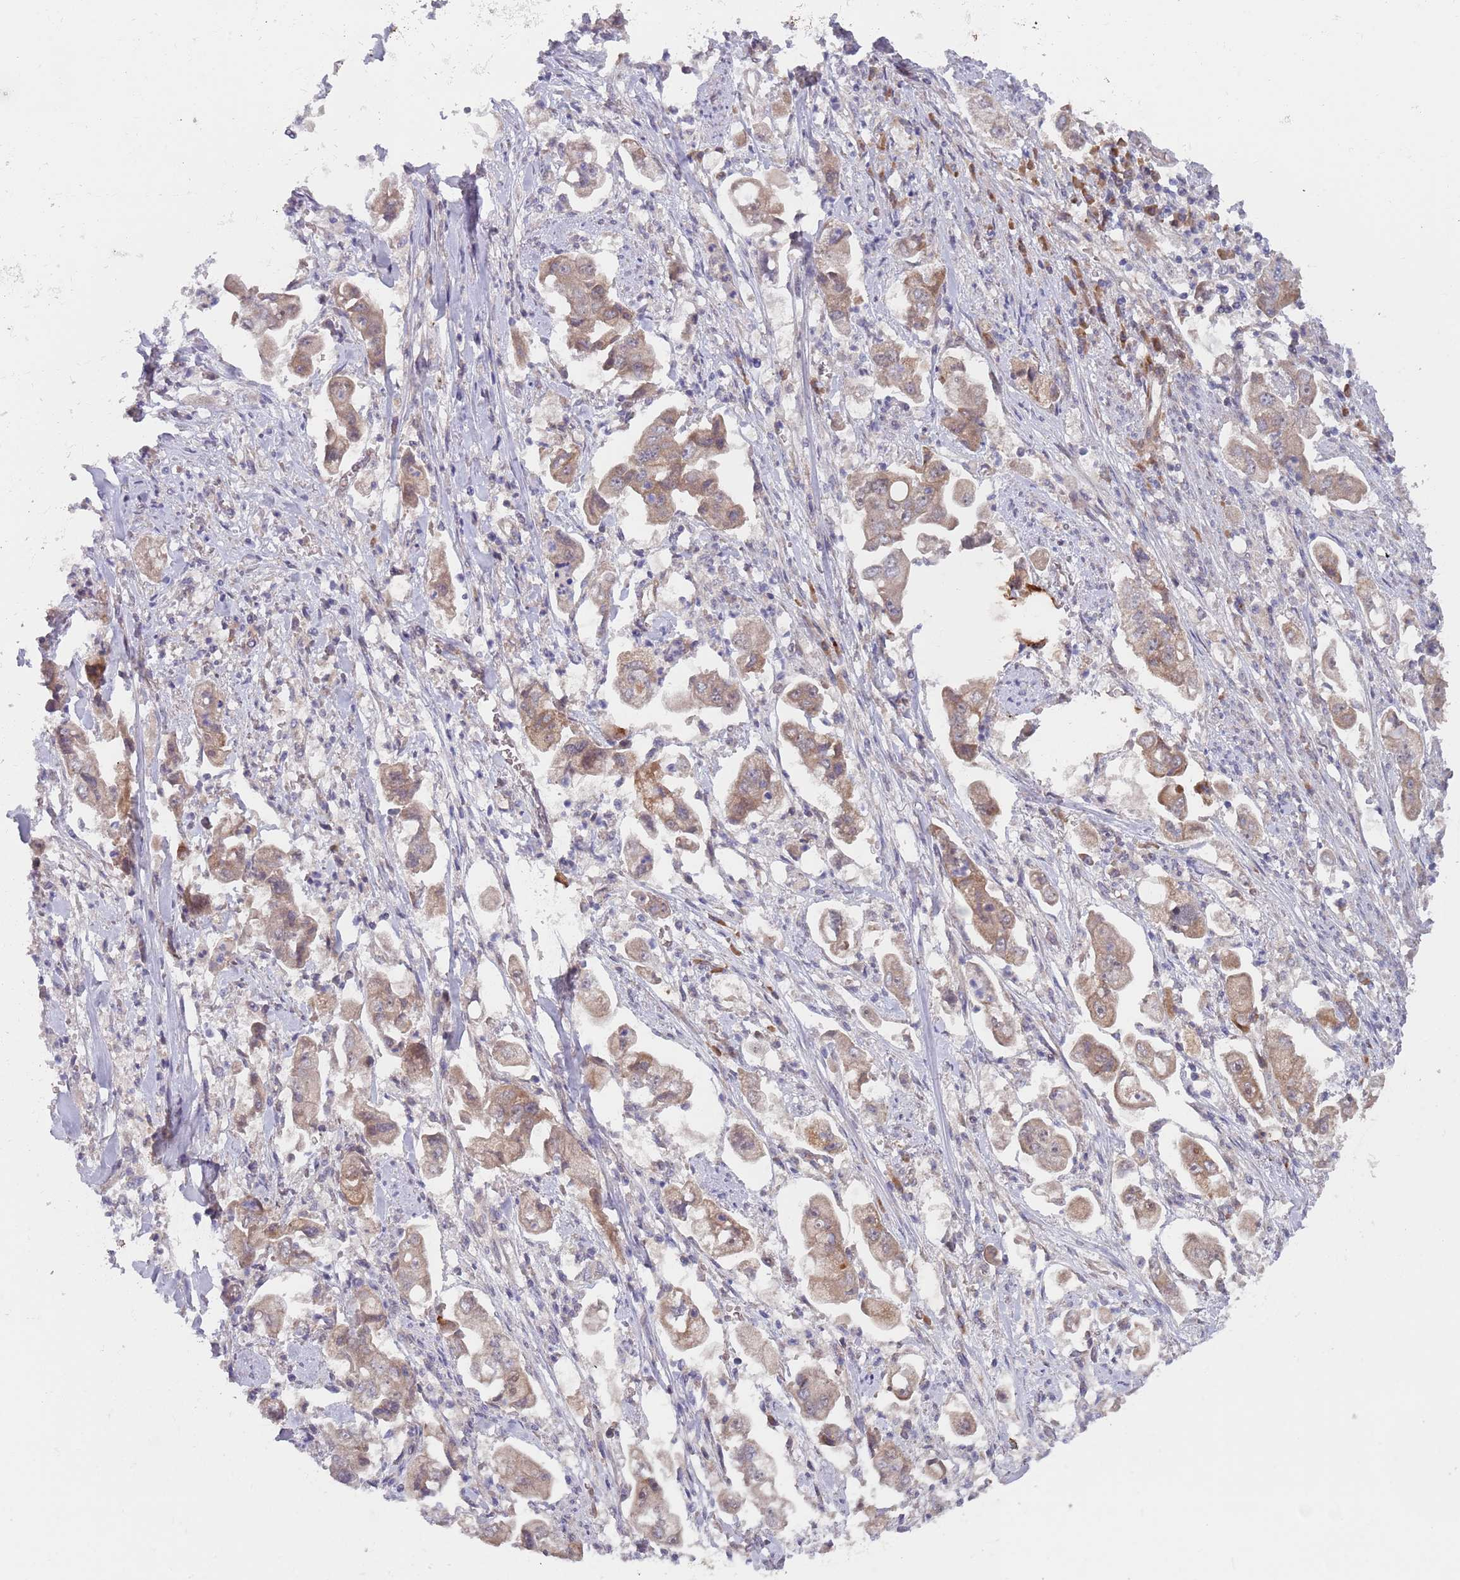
{"staining": {"intensity": "weak", "quantity": ">75%", "location": "cytoplasmic/membranous"}, "tissue": "stomach cancer", "cell_type": "Tumor cells", "image_type": "cancer", "snomed": [{"axis": "morphology", "description": "Adenocarcinoma, NOS"}, {"axis": "topography", "description": "Stomach"}], "caption": "A brown stain highlights weak cytoplasmic/membranous expression of a protein in stomach cancer tumor cells. The staining was performed using DAB, with brown indicating positive protein expression. Nuclei are stained blue with hematoxylin.", "gene": "ZNF140", "patient": {"sex": "male", "age": 62}}